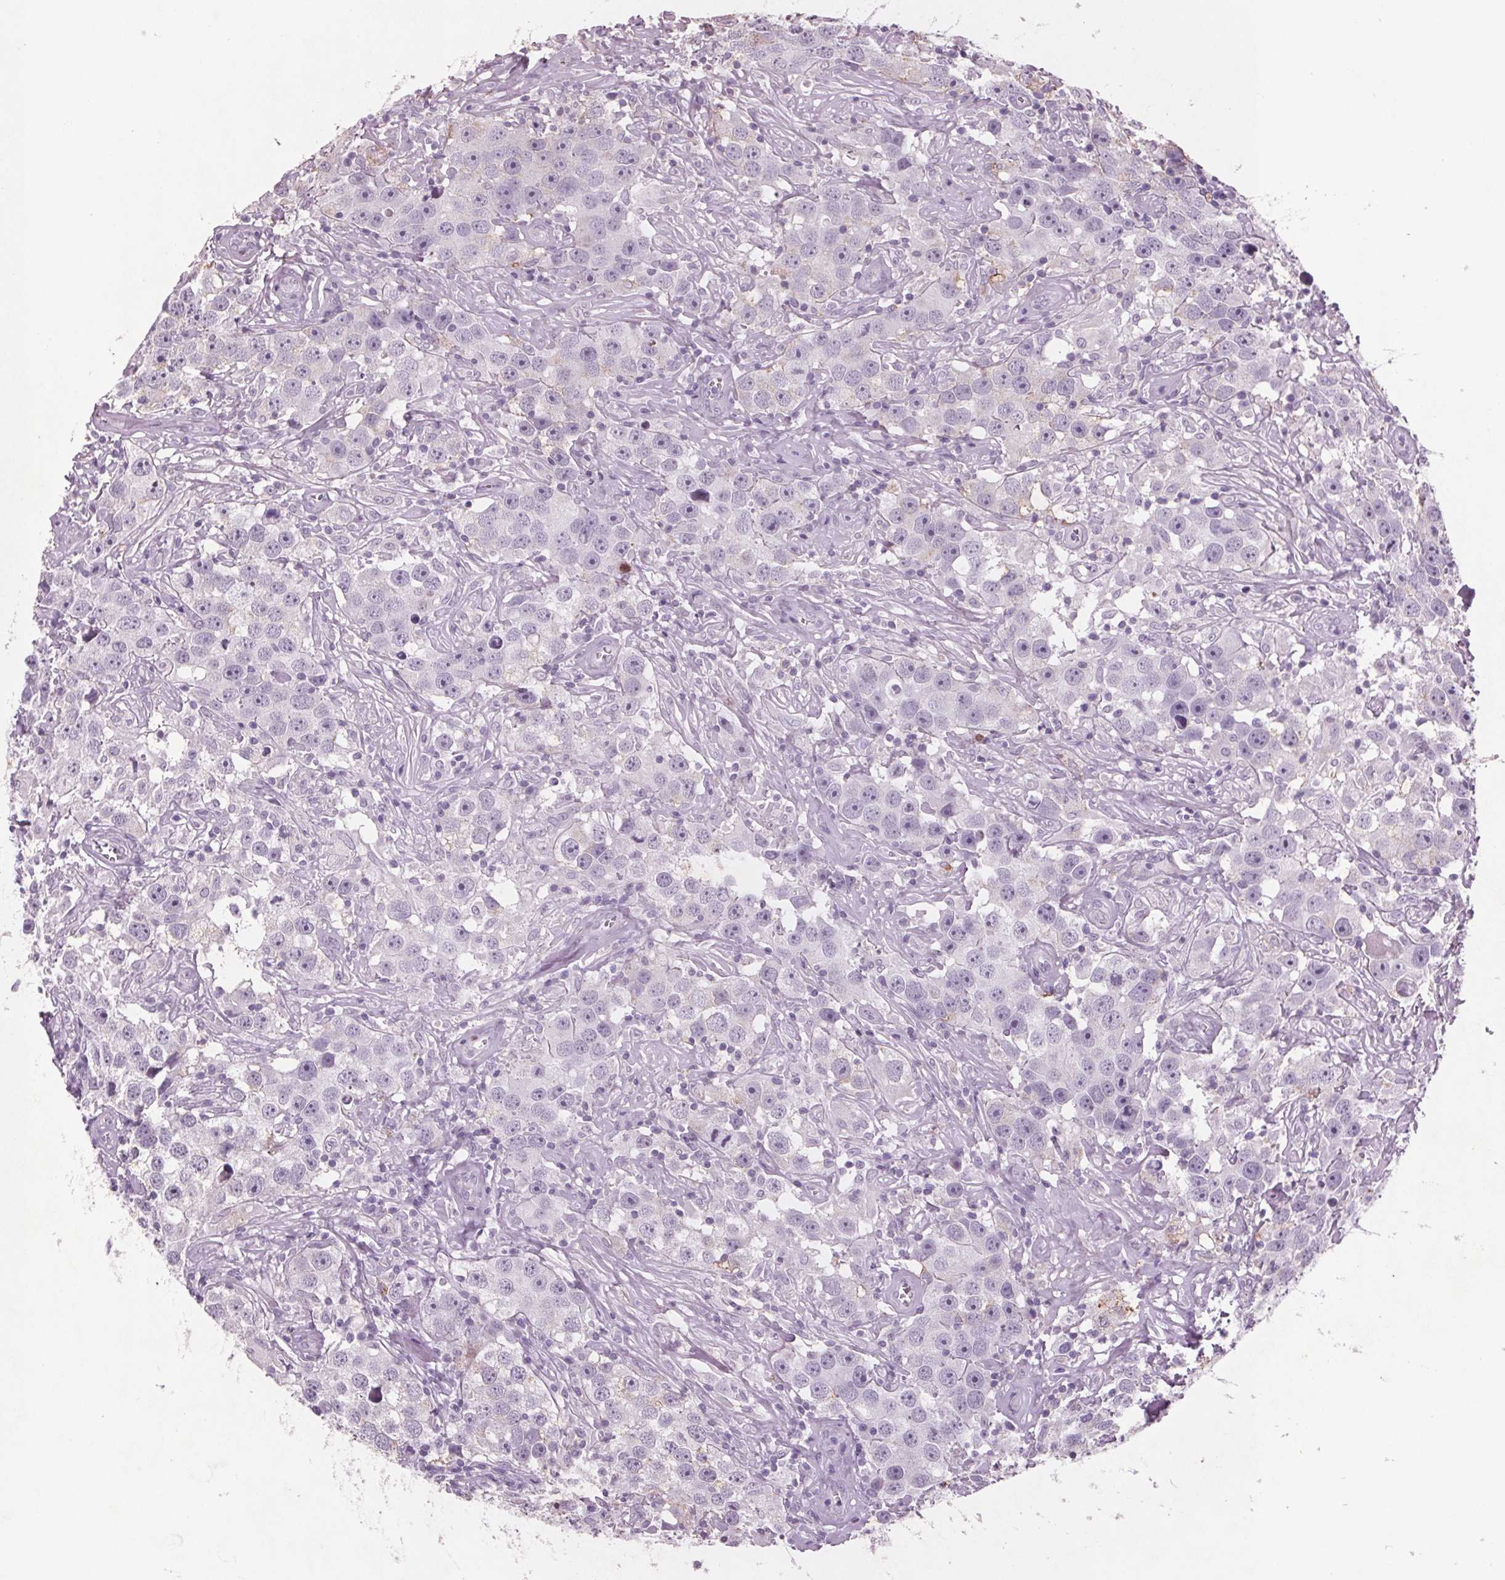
{"staining": {"intensity": "negative", "quantity": "none", "location": "none"}, "tissue": "testis cancer", "cell_type": "Tumor cells", "image_type": "cancer", "snomed": [{"axis": "morphology", "description": "Seminoma, NOS"}, {"axis": "topography", "description": "Testis"}], "caption": "Immunohistochemical staining of human testis cancer exhibits no significant positivity in tumor cells.", "gene": "PTPN14", "patient": {"sex": "male", "age": 49}}